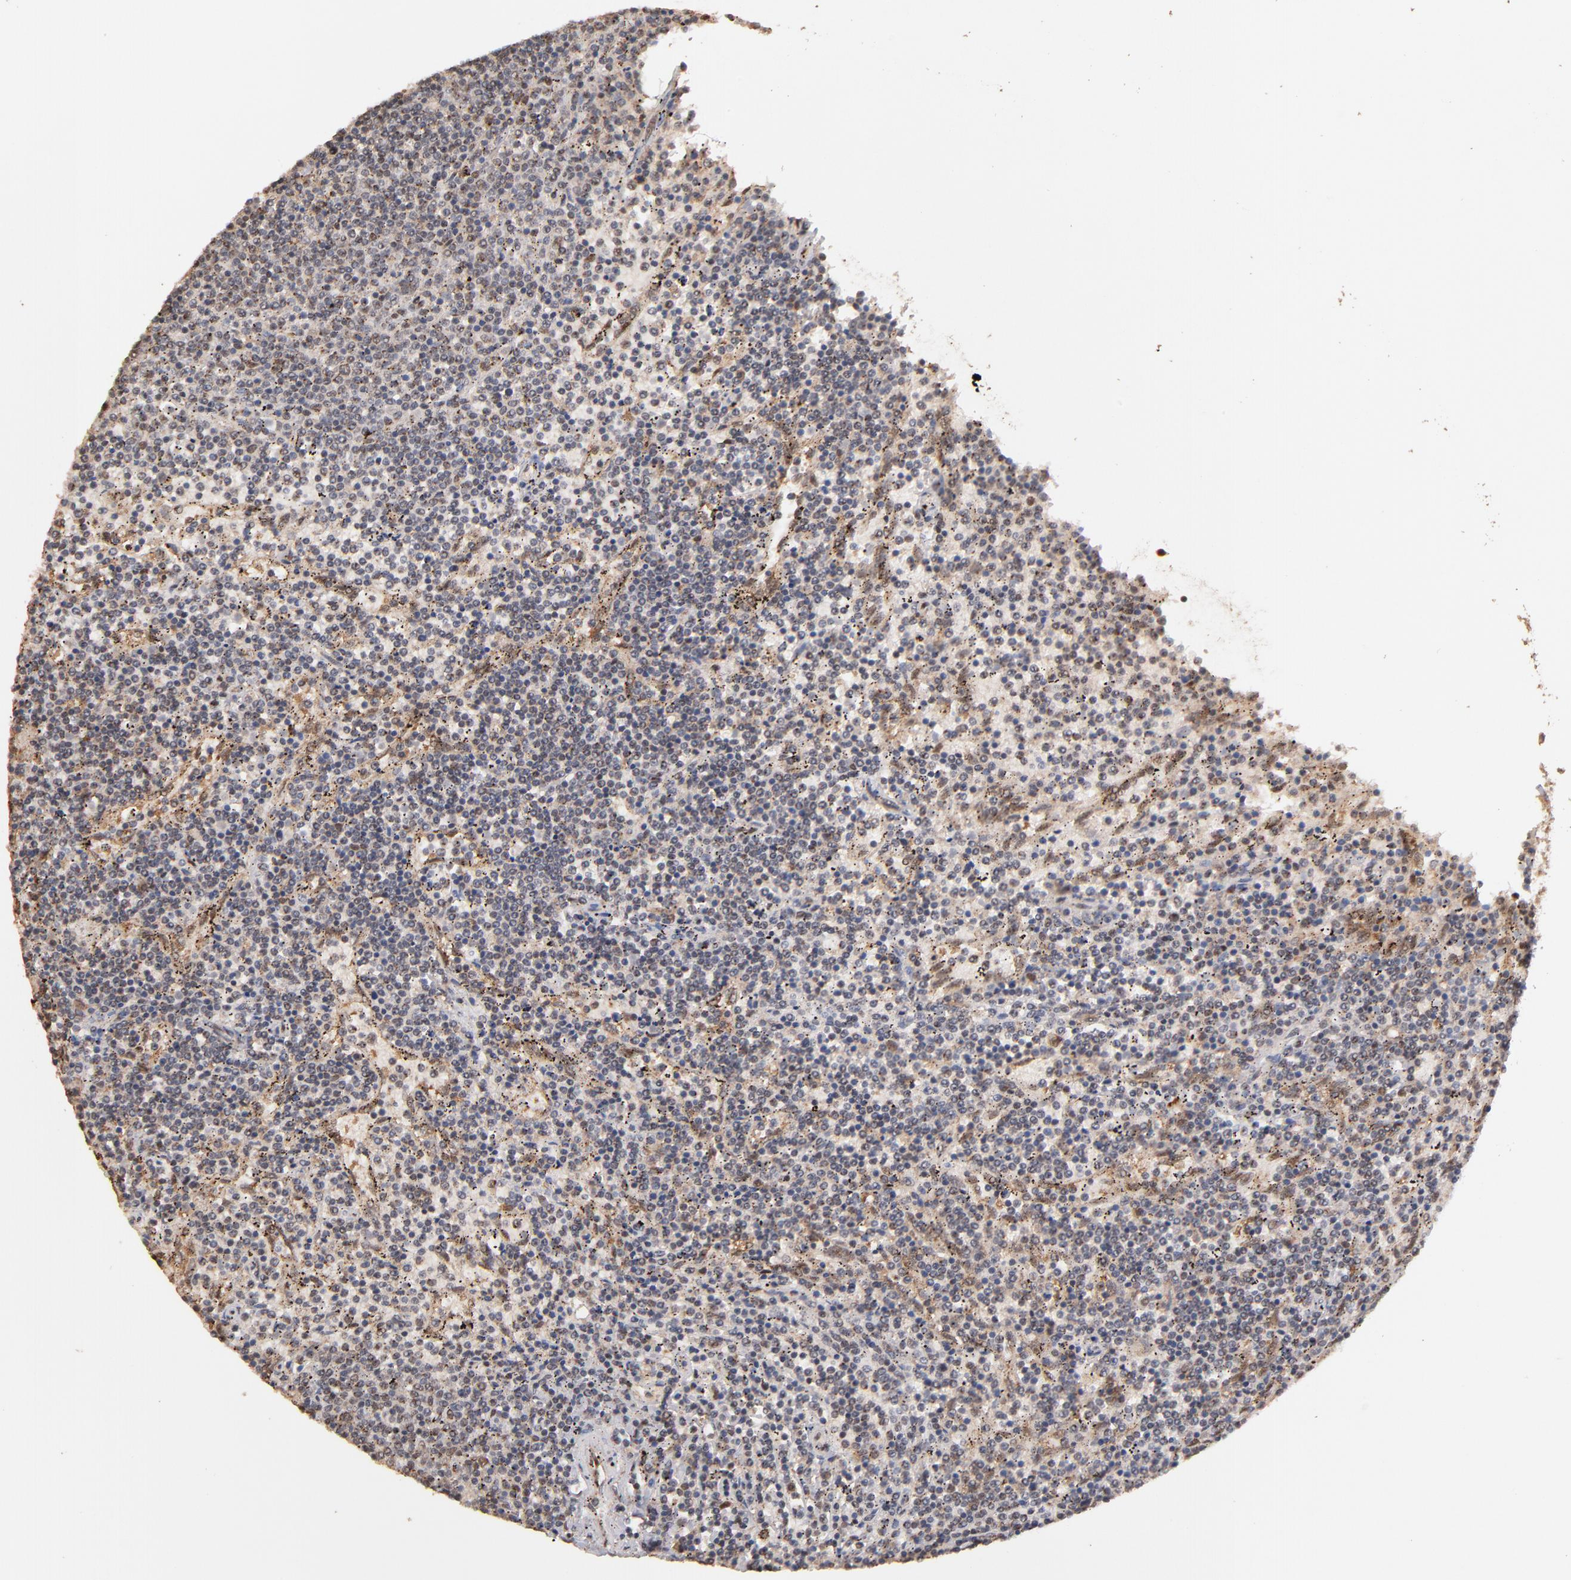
{"staining": {"intensity": "weak", "quantity": "<25%", "location": "nuclear"}, "tissue": "lymphoma", "cell_type": "Tumor cells", "image_type": "cancer", "snomed": [{"axis": "morphology", "description": "Malignant lymphoma, non-Hodgkin's type, Low grade"}, {"axis": "topography", "description": "Spleen"}], "caption": "Tumor cells are negative for protein expression in human lymphoma. (Stains: DAB immunohistochemistry with hematoxylin counter stain, Microscopy: brightfield microscopy at high magnification).", "gene": "EAPP", "patient": {"sex": "female", "age": 50}}